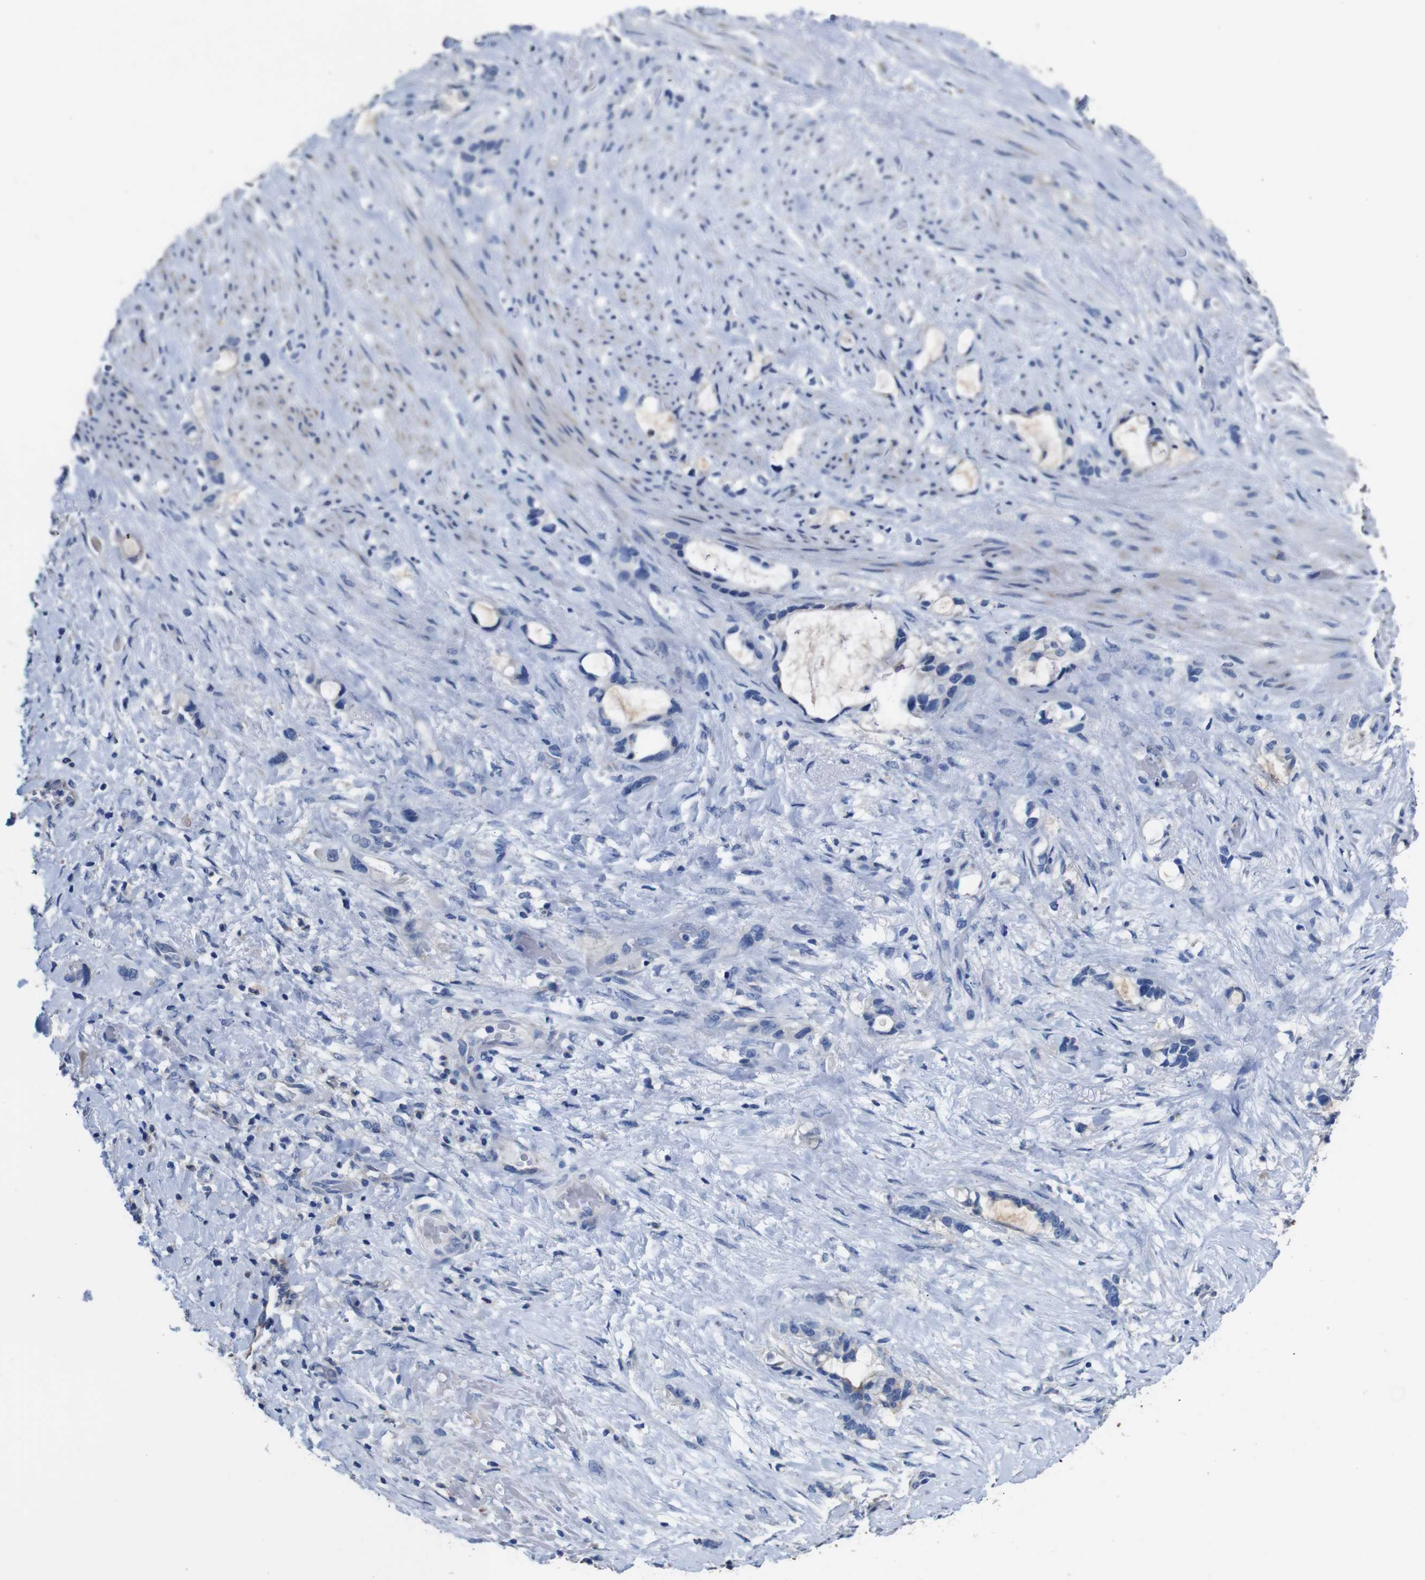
{"staining": {"intensity": "moderate", "quantity": "<25%", "location": "cytoplasmic/membranous"}, "tissue": "liver cancer", "cell_type": "Tumor cells", "image_type": "cancer", "snomed": [{"axis": "morphology", "description": "Cholangiocarcinoma"}, {"axis": "topography", "description": "Liver"}], "caption": "High-power microscopy captured an immunohistochemistry histopathology image of cholangiocarcinoma (liver), revealing moderate cytoplasmic/membranous expression in approximately <25% of tumor cells. The staining was performed using DAB (3,3'-diaminobenzidine), with brown indicating positive protein expression. Nuclei are stained blue with hematoxylin.", "gene": "MAOA", "patient": {"sex": "female", "age": 65}}